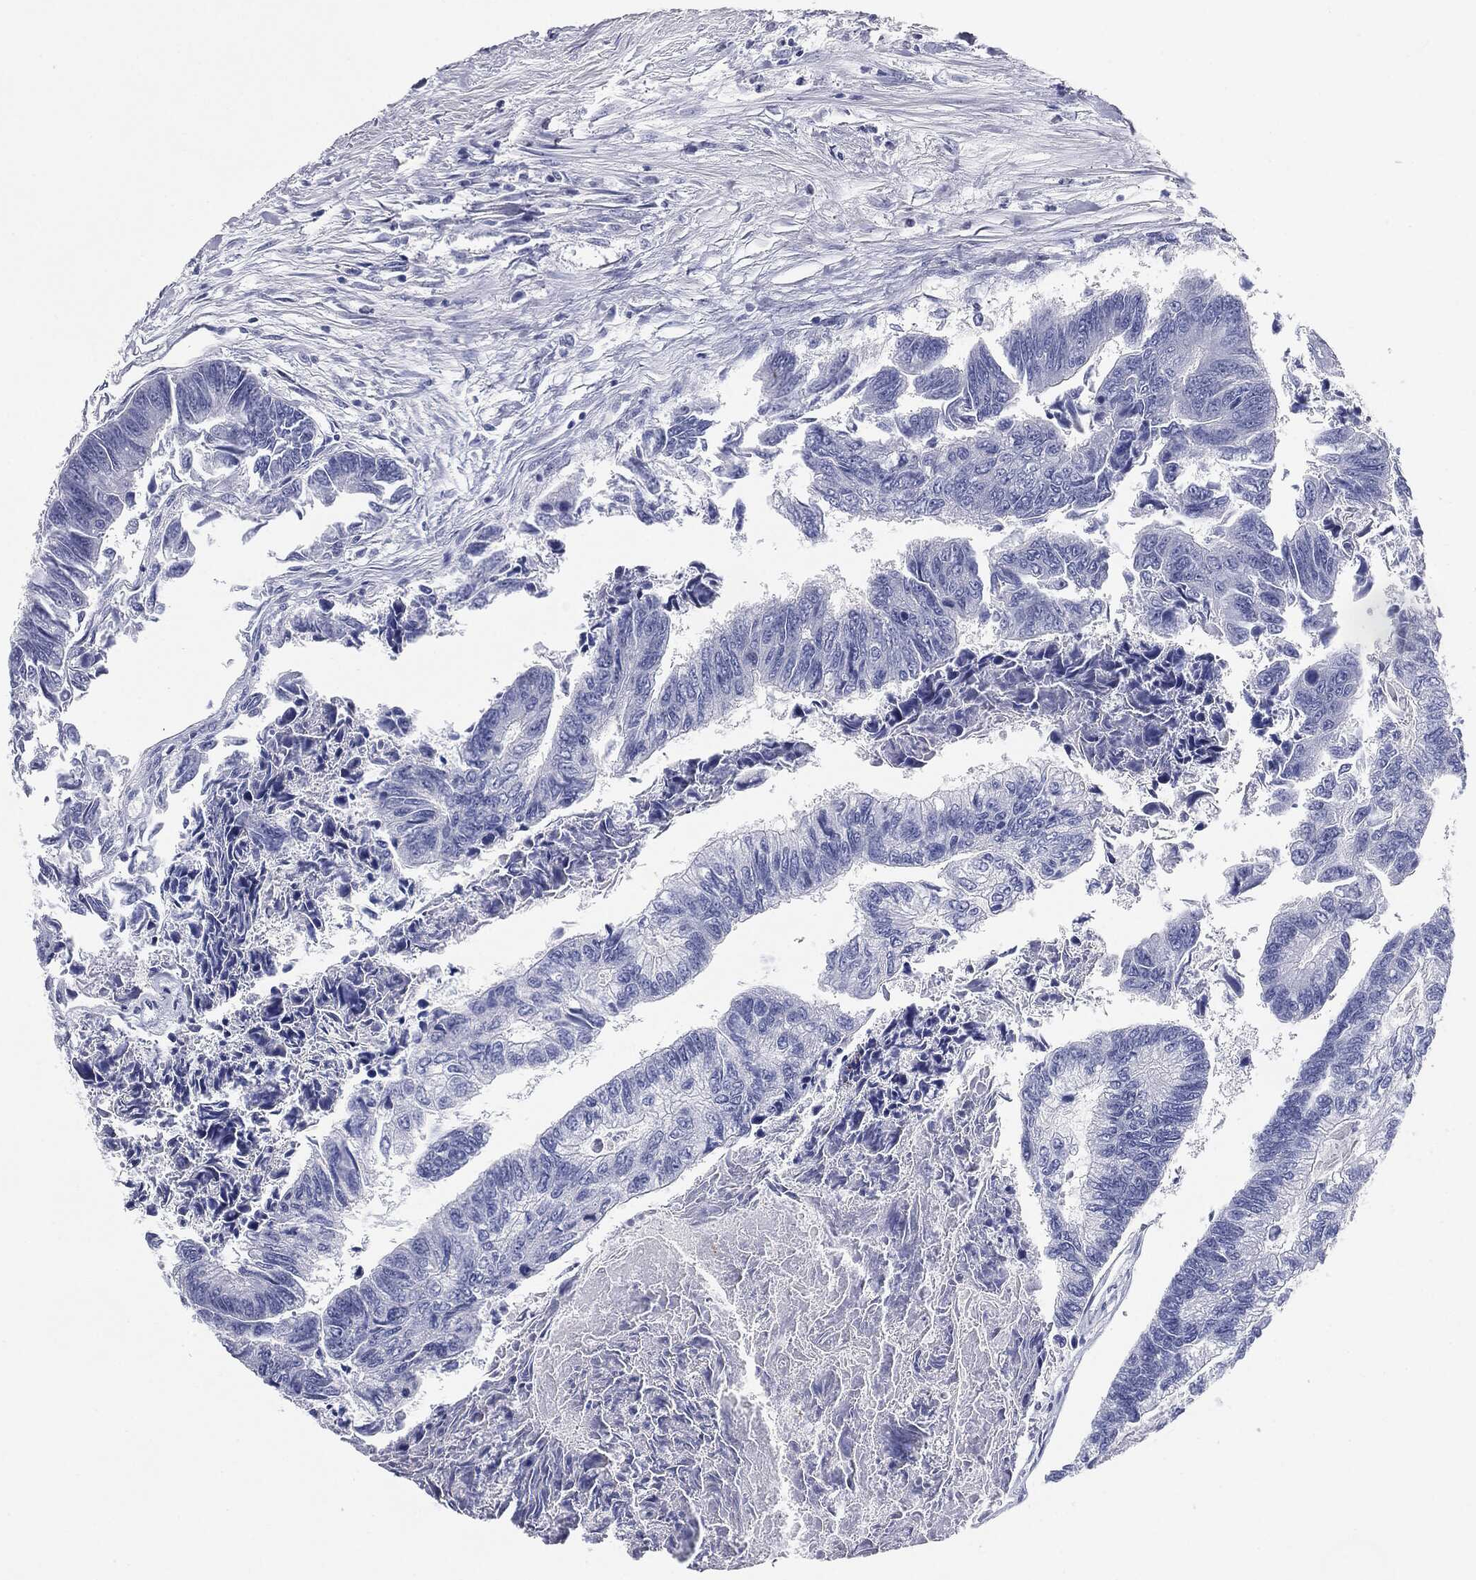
{"staining": {"intensity": "negative", "quantity": "none", "location": "none"}, "tissue": "colorectal cancer", "cell_type": "Tumor cells", "image_type": "cancer", "snomed": [{"axis": "morphology", "description": "Adenocarcinoma, NOS"}, {"axis": "topography", "description": "Colon"}], "caption": "Tumor cells show no significant staining in colorectal cancer (adenocarcinoma).", "gene": "CUZD1", "patient": {"sex": "female", "age": 65}}